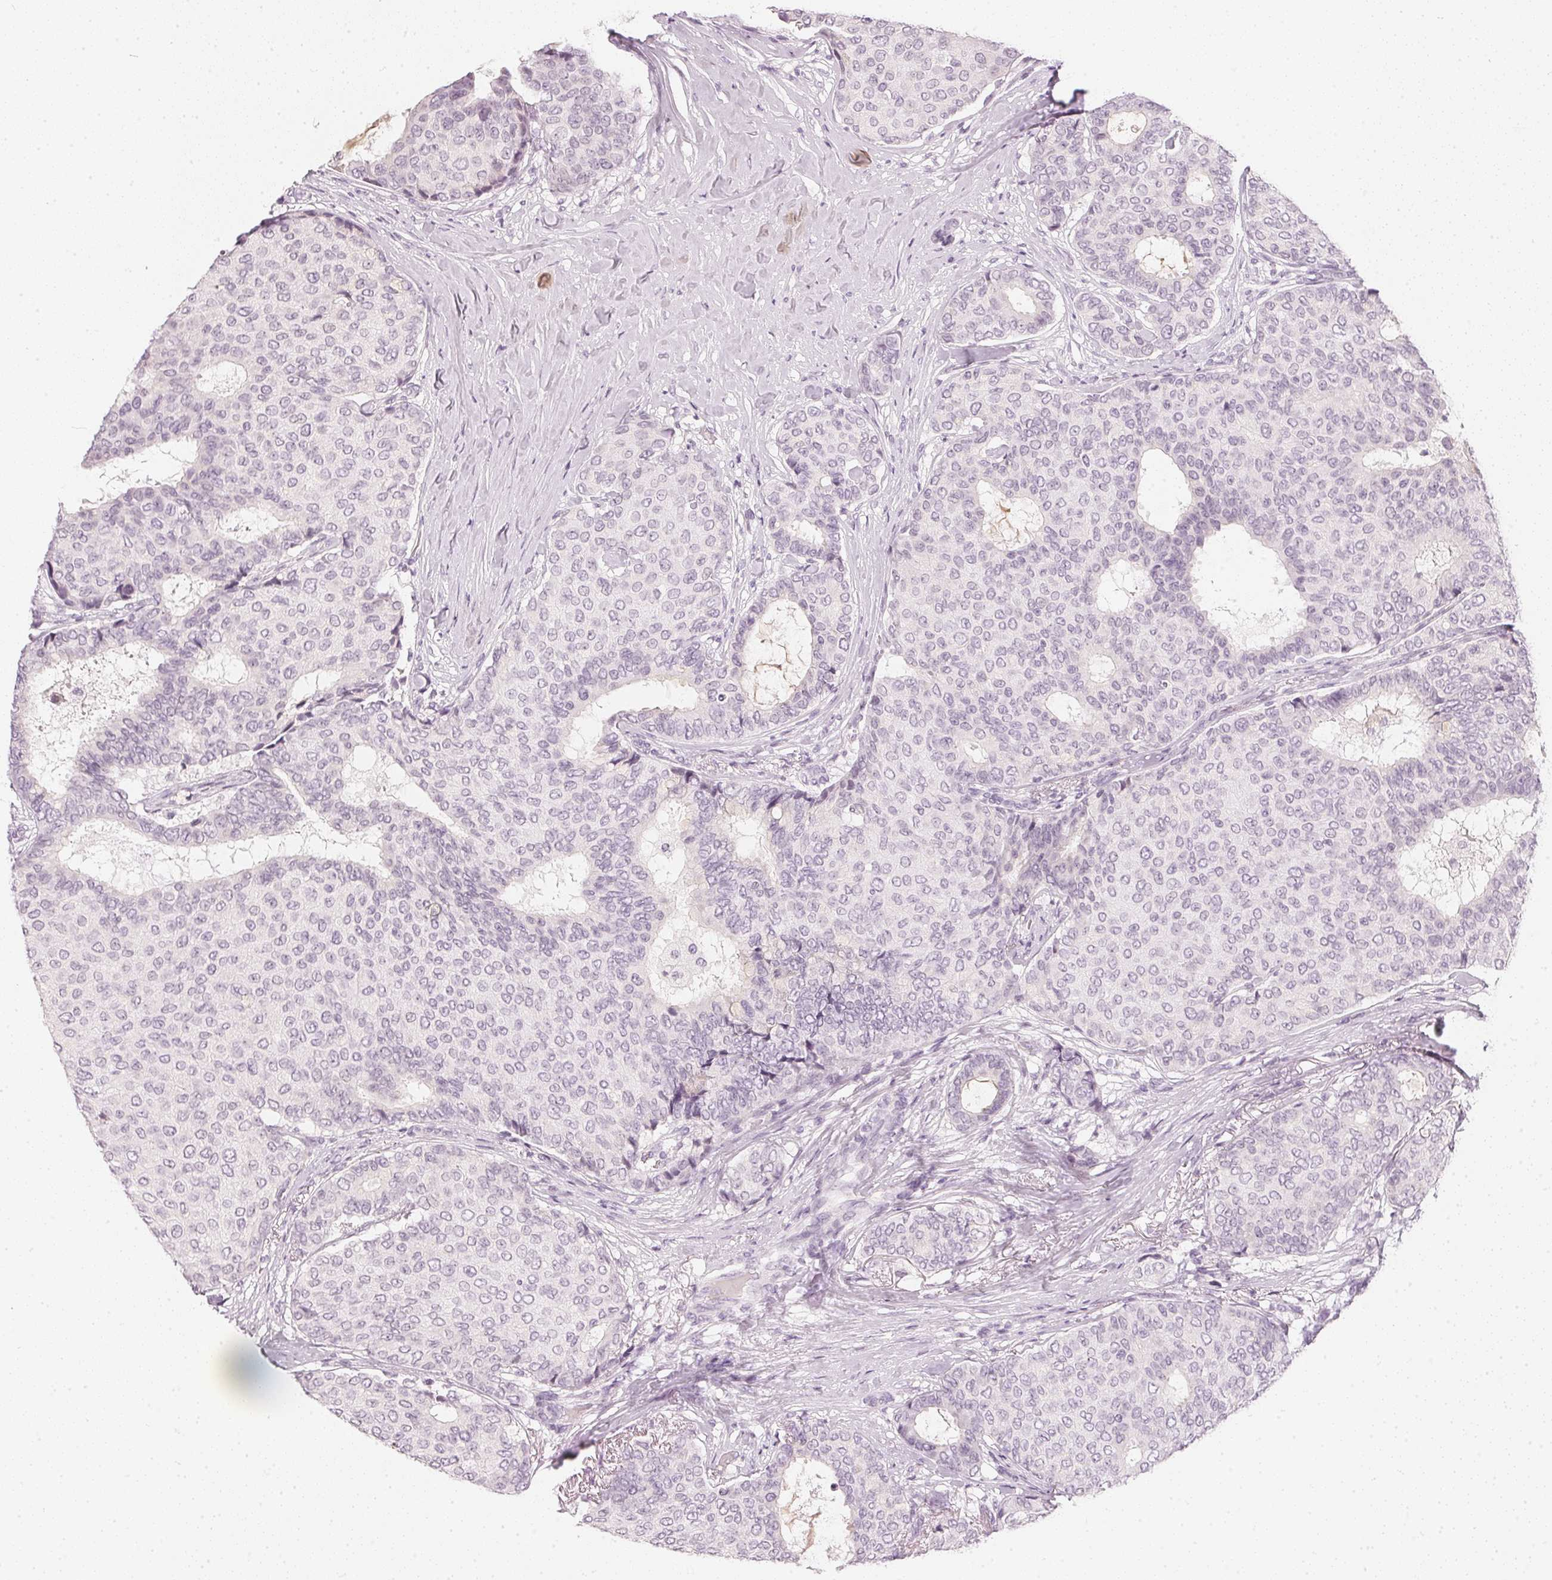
{"staining": {"intensity": "negative", "quantity": "none", "location": "none"}, "tissue": "breast cancer", "cell_type": "Tumor cells", "image_type": "cancer", "snomed": [{"axis": "morphology", "description": "Duct carcinoma"}, {"axis": "topography", "description": "Breast"}], "caption": "This is an immunohistochemistry (IHC) photomicrograph of breast cancer. There is no positivity in tumor cells.", "gene": "CHST4", "patient": {"sex": "female", "age": 75}}